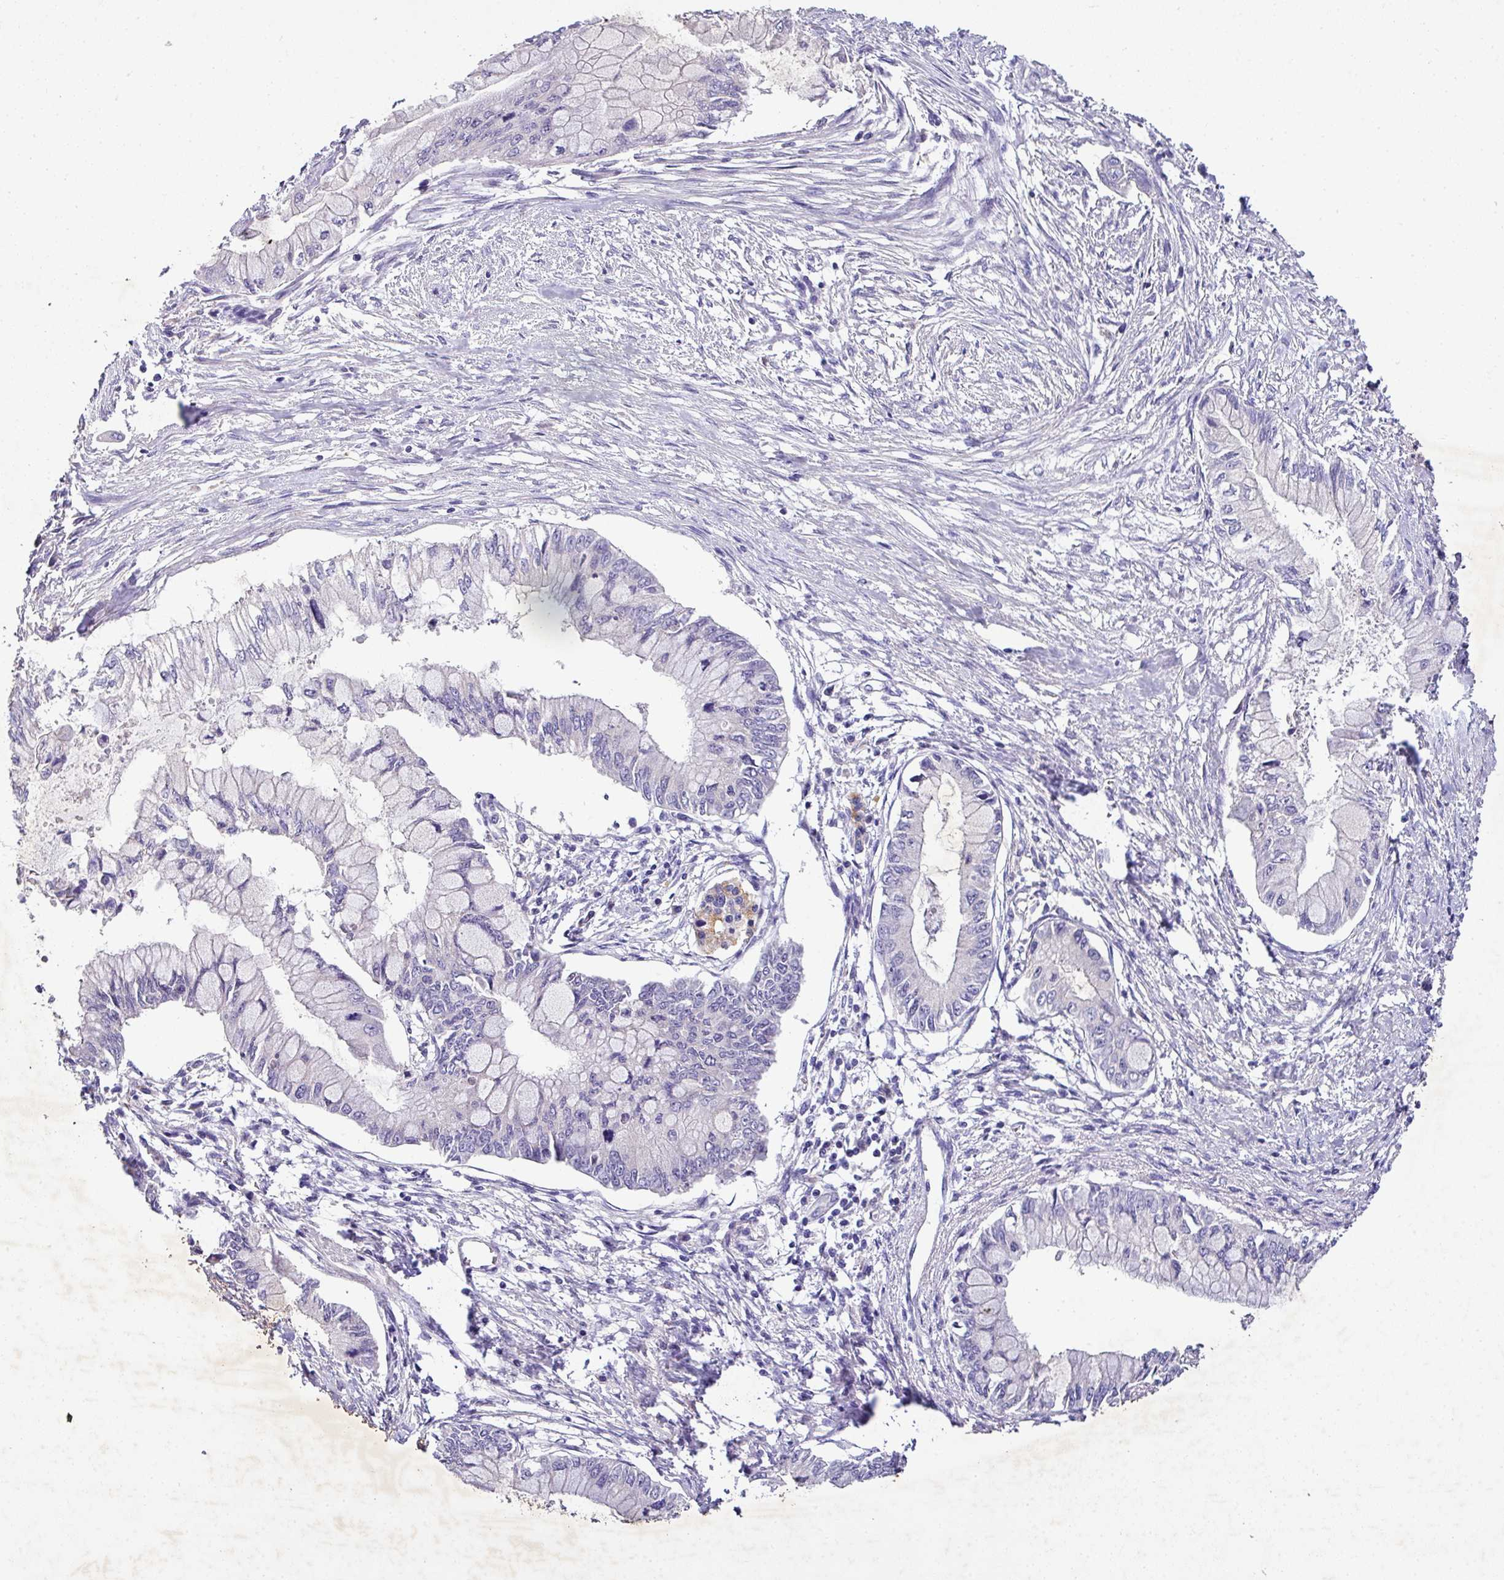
{"staining": {"intensity": "negative", "quantity": "none", "location": "none"}, "tissue": "pancreatic cancer", "cell_type": "Tumor cells", "image_type": "cancer", "snomed": [{"axis": "morphology", "description": "Adenocarcinoma, NOS"}, {"axis": "topography", "description": "Pancreas"}], "caption": "IHC of pancreatic cancer (adenocarcinoma) displays no expression in tumor cells.", "gene": "AEBP2", "patient": {"sex": "male", "age": 48}}